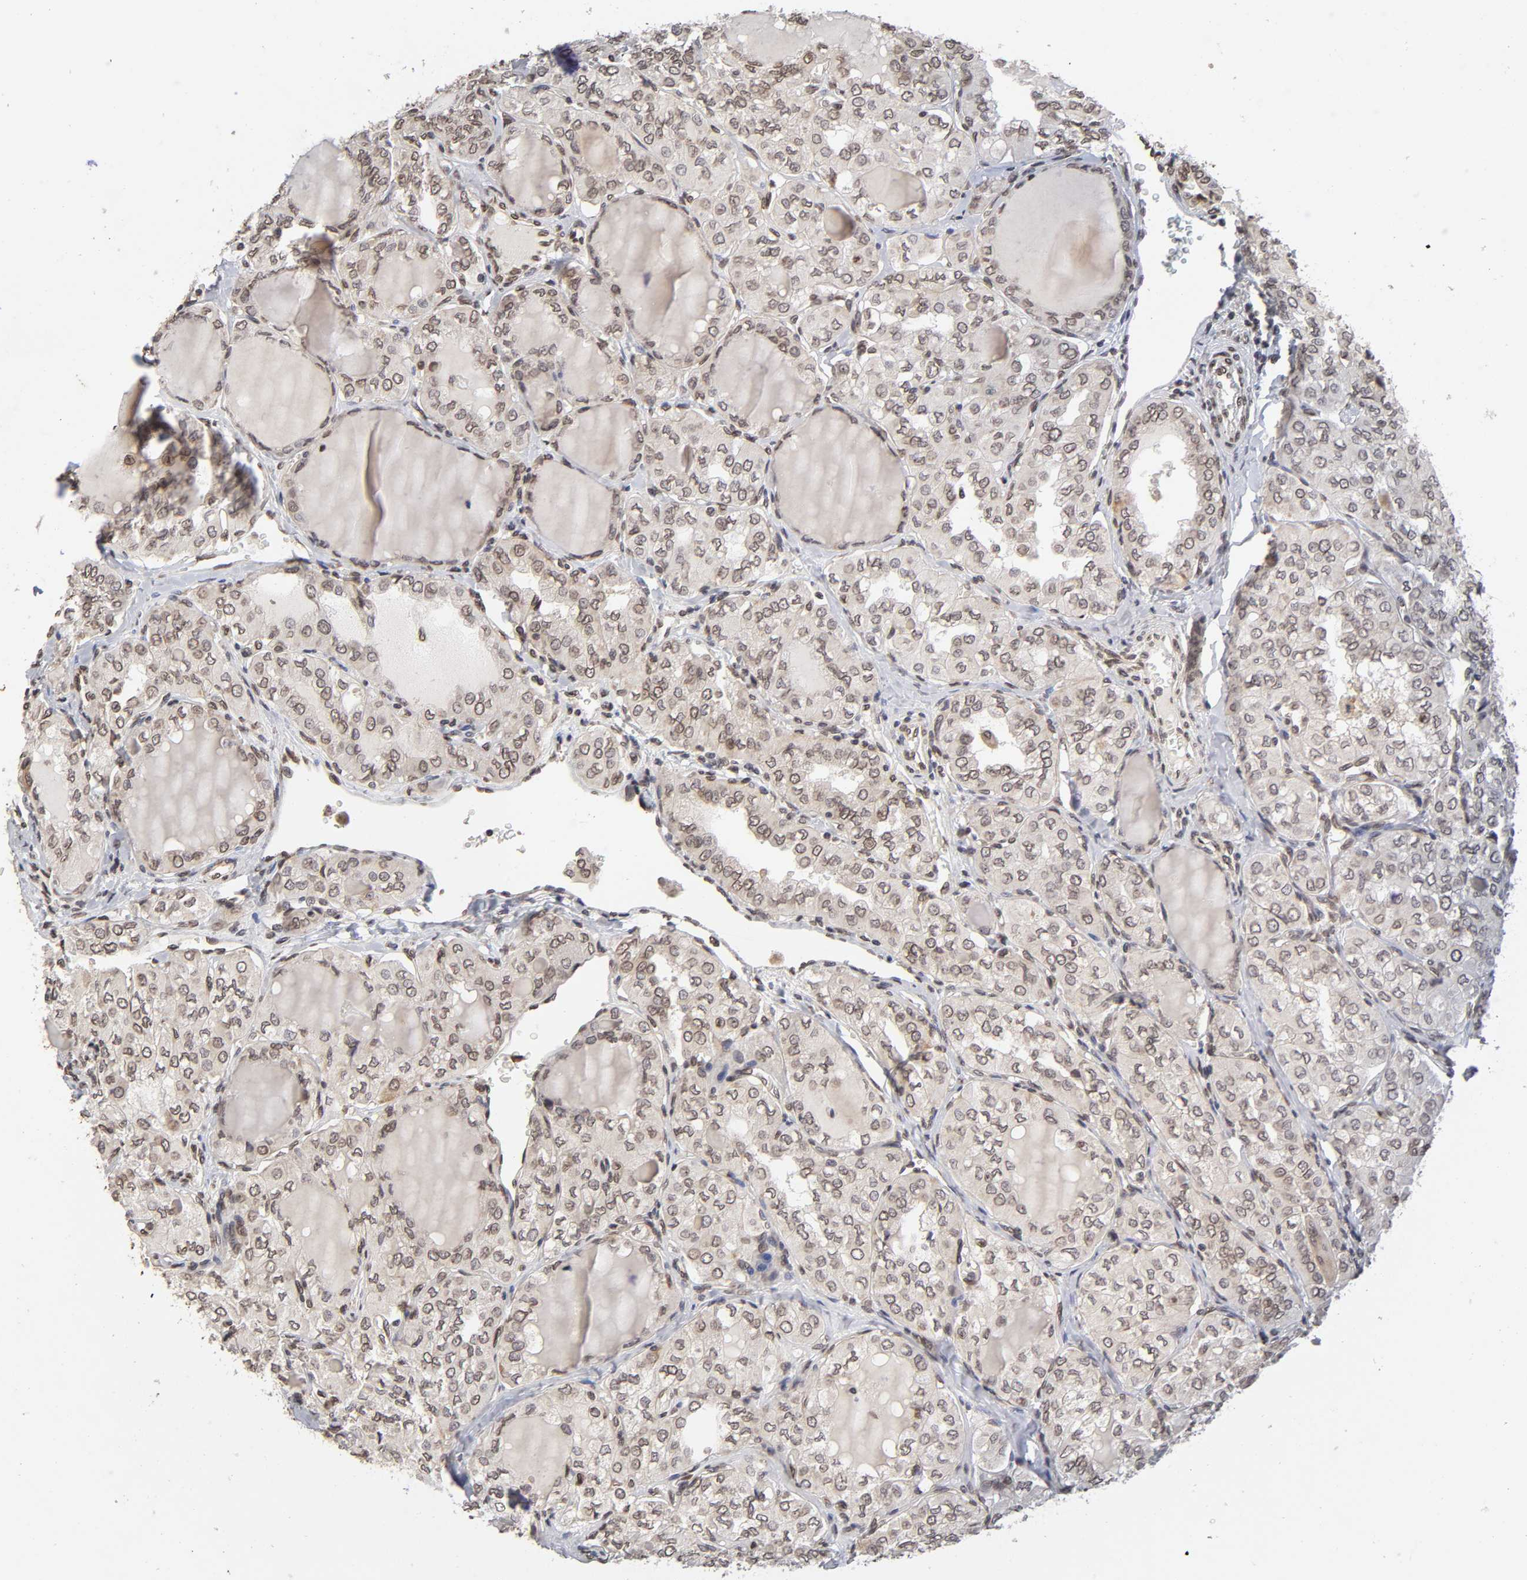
{"staining": {"intensity": "weak", "quantity": ">75%", "location": "cytoplasmic/membranous,nuclear"}, "tissue": "thyroid cancer", "cell_type": "Tumor cells", "image_type": "cancer", "snomed": [{"axis": "morphology", "description": "Papillary adenocarcinoma, NOS"}, {"axis": "topography", "description": "Thyroid gland"}], "caption": "The photomicrograph shows a brown stain indicating the presence of a protein in the cytoplasmic/membranous and nuclear of tumor cells in thyroid papillary adenocarcinoma.", "gene": "MLLT6", "patient": {"sex": "male", "age": 20}}